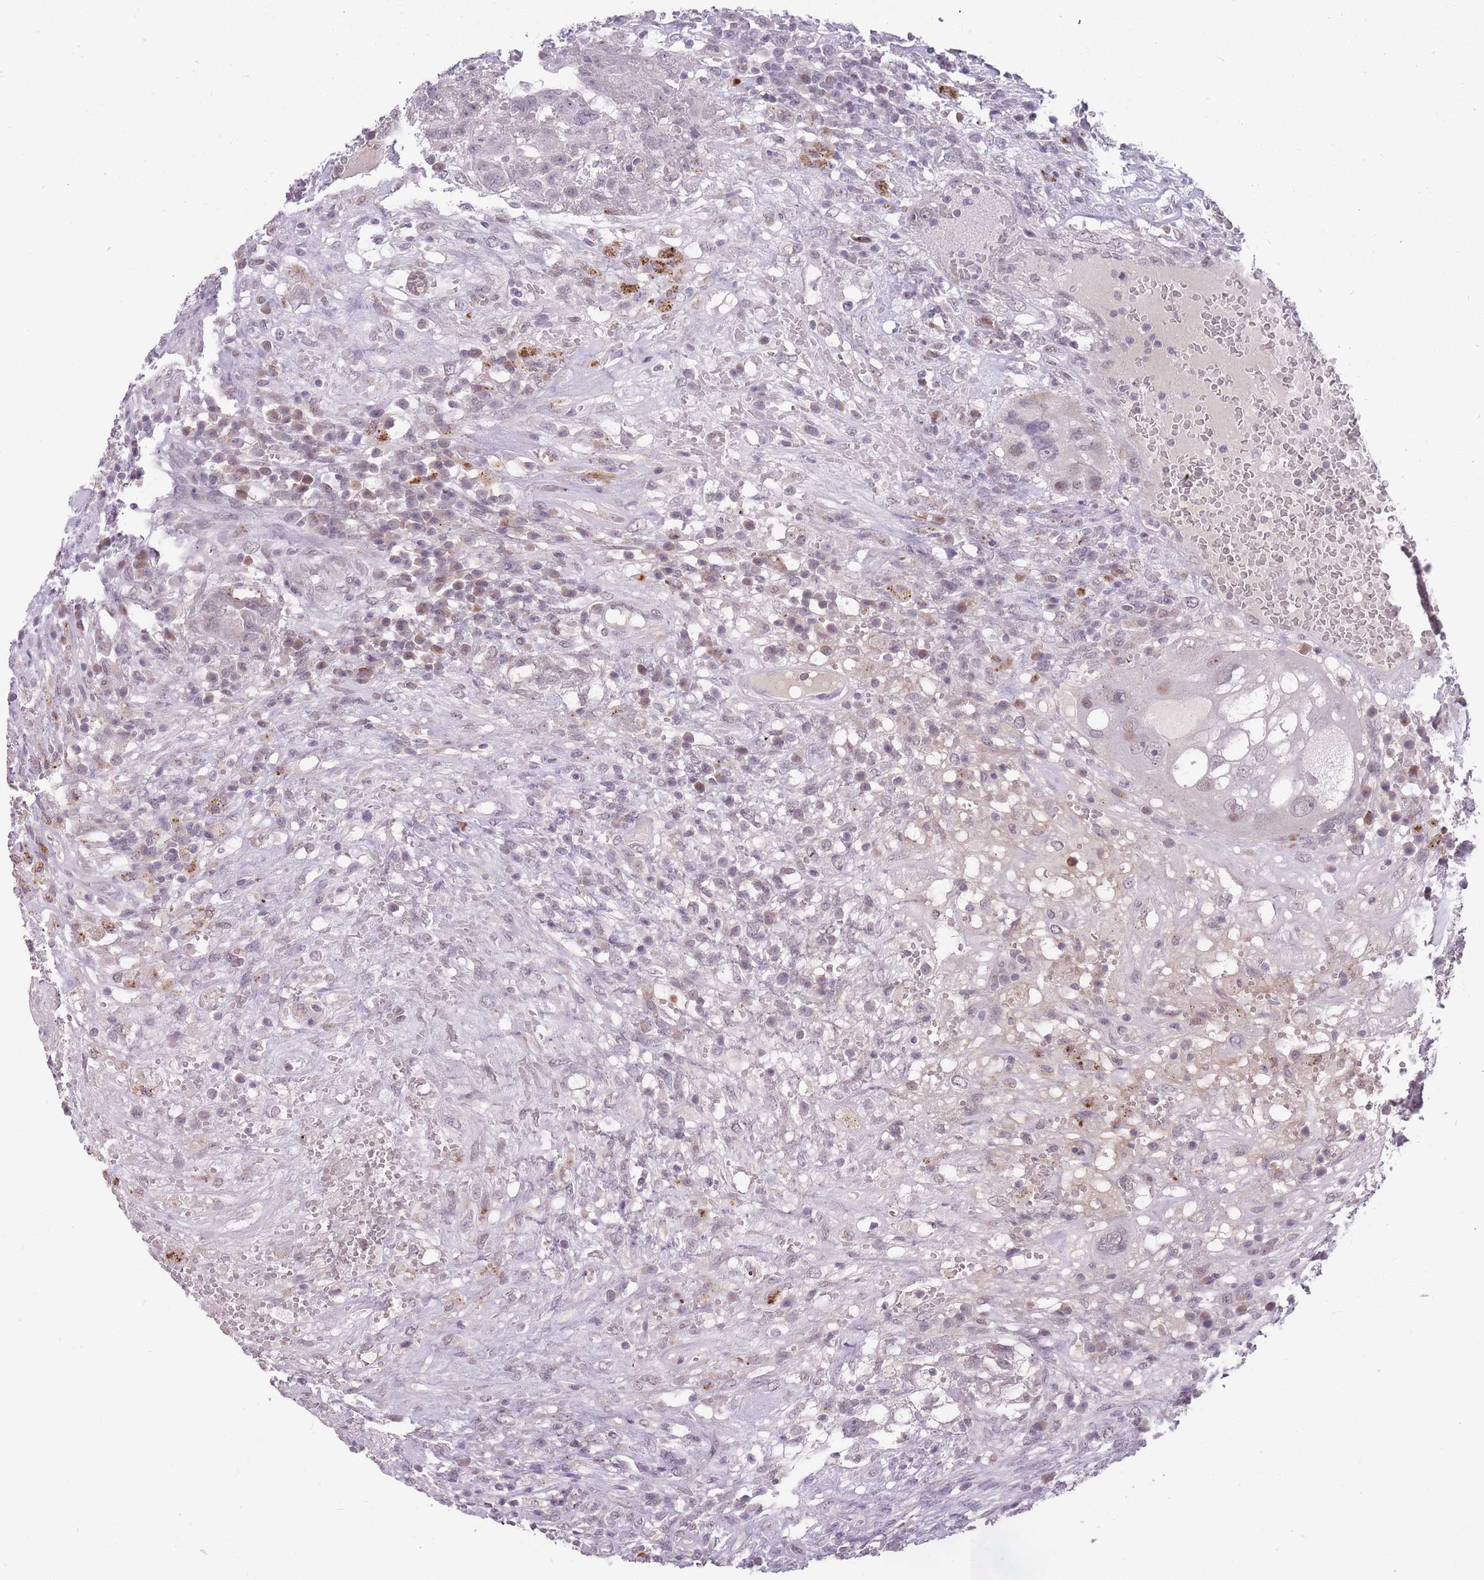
{"staining": {"intensity": "weak", "quantity": "25%-75%", "location": "nuclear"}, "tissue": "testis cancer", "cell_type": "Tumor cells", "image_type": "cancer", "snomed": [{"axis": "morphology", "description": "Carcinoma, Embryonal, NOS"}, {"axis": "topography", "description": "Testis"}], "caption": "This micrograph demonstrates immunohistochemistry staining of human testis cancer, with low weak nuclear staining in approximately 25%-75% of tumor cells.", "gene": "HNRNPUL1", "patient": {"sex": "male", "age": 26}}